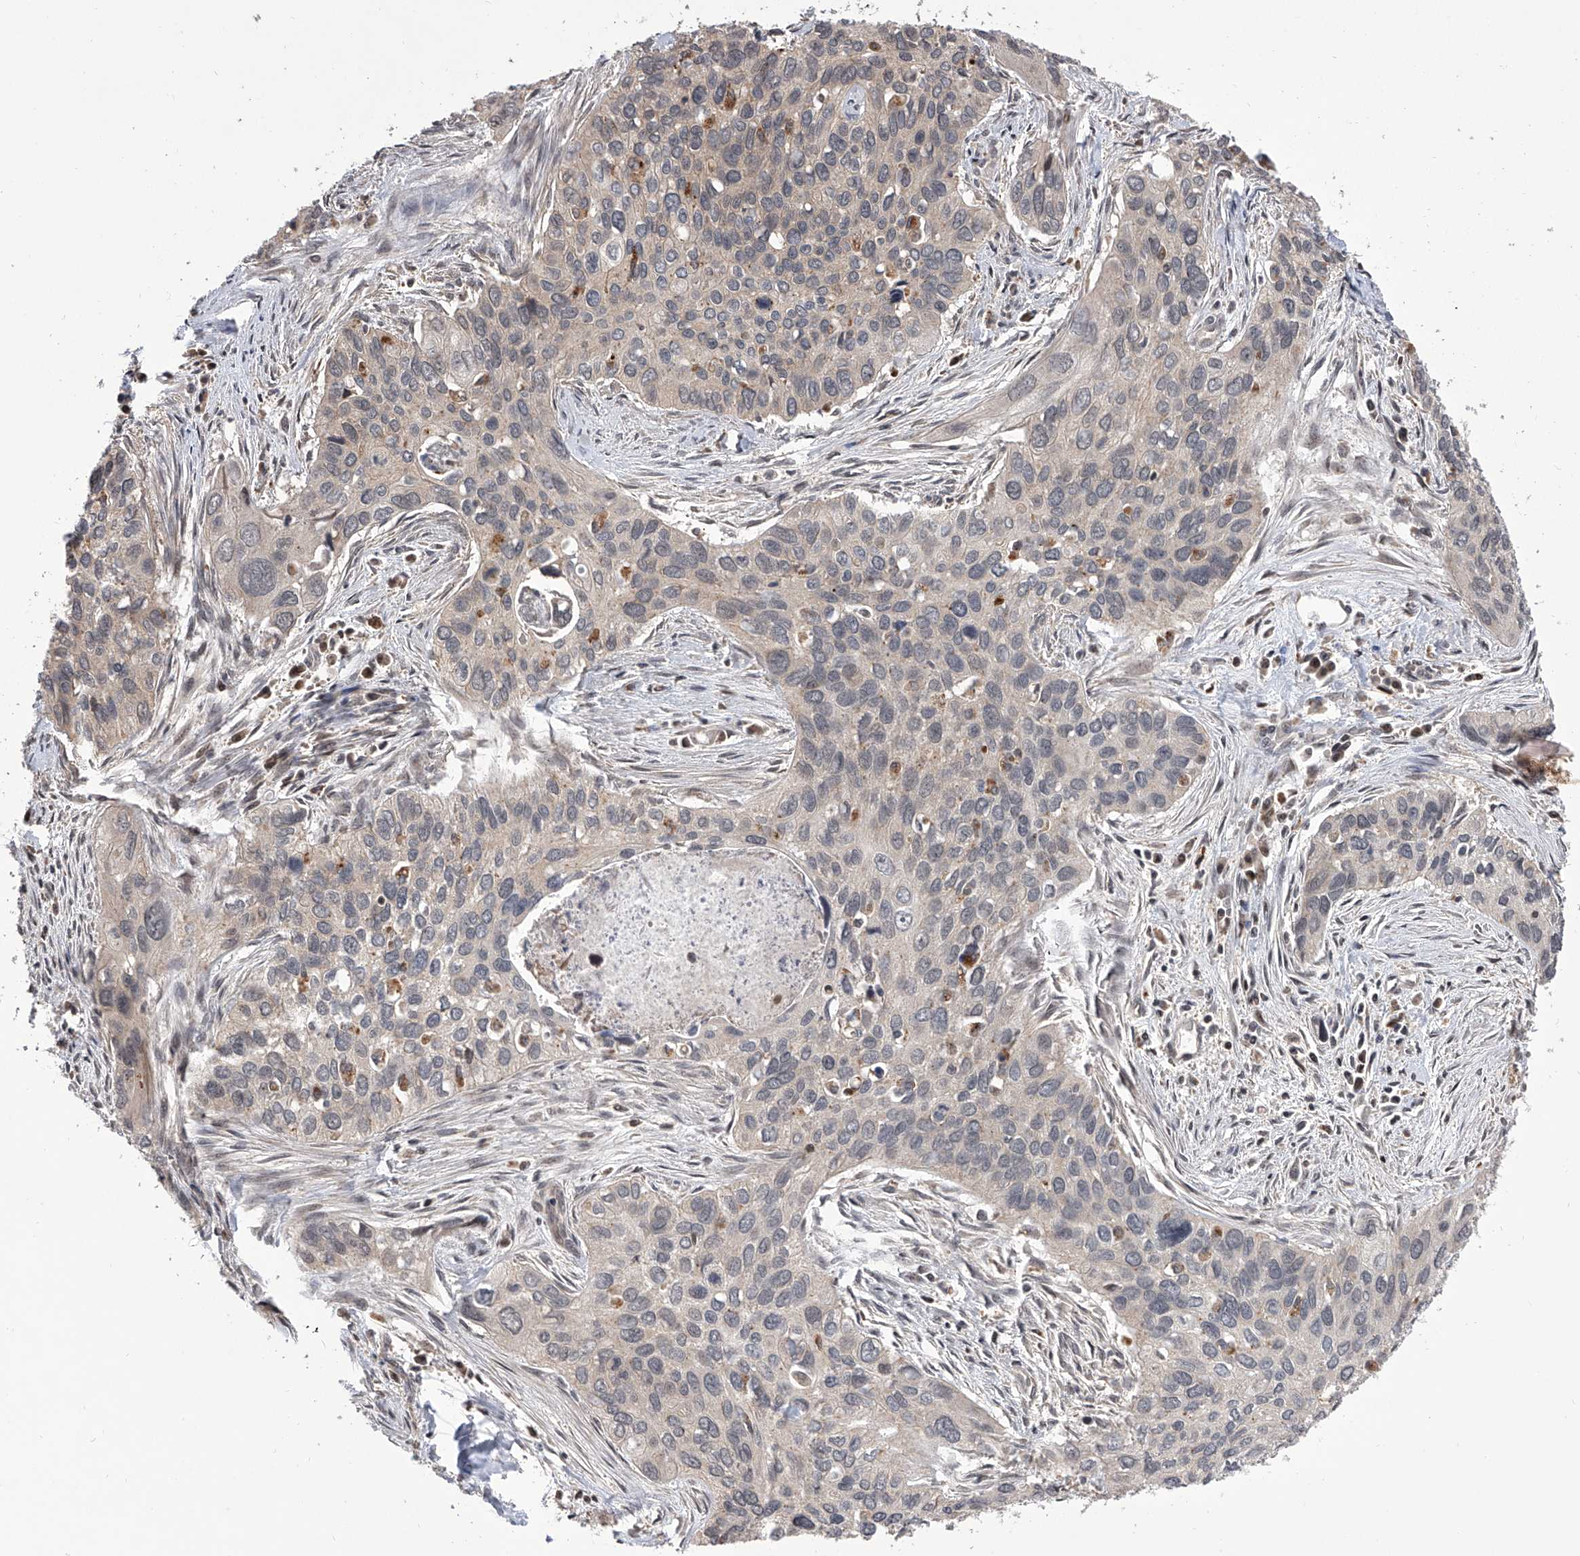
{"staining": {"intensity": "negative", "quantity": "none", "location": "none"}, "tissue": "cervical cancer", "cell_type": "Tumor cells", "image_type": "cancer", "snomed": [{"axis": "morphology", "description": "Squamous cell carcinoma, NOS"}, {"axis": "topography", "description": "Cervix"}], "caption": "There is no significant staining in tumor cells of cervical cancer.", "gene": "GMDS", "patient": {"sex": "female", "age": 55}}